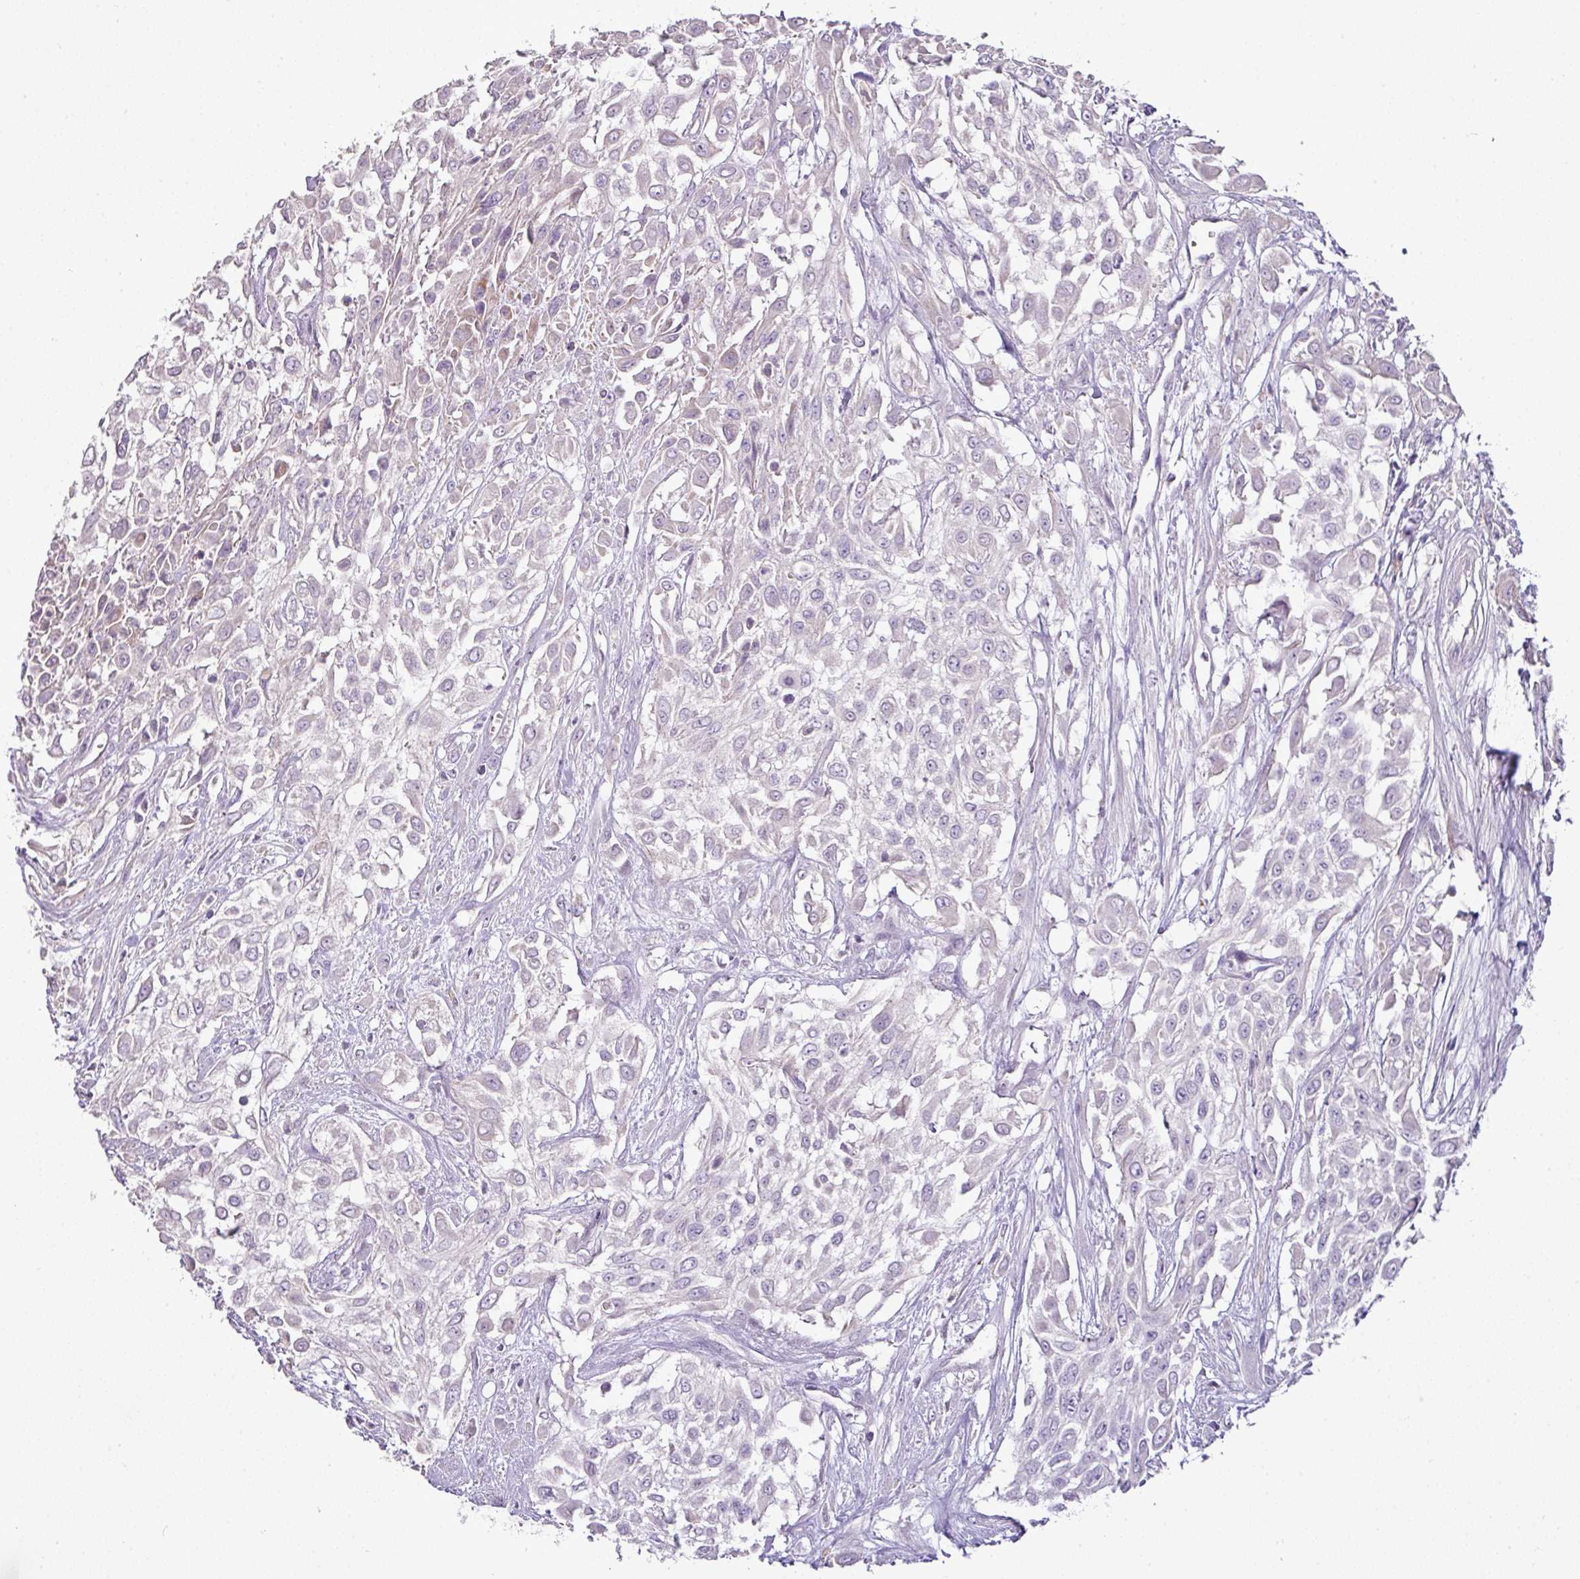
{"staining": {"intensity": "negative", "quantity": "none", "location": "none"}, "tissue": "urothelial cancer", "cell_type": "Tumor cells", "image_type": "cancer", "snomed": [{"axis": "morphology", "description": "Urothelial carcinoma, High grade"}, {"axis": "topography", "description": "Urinary bladder"}], "caption": "Tumor cells show no significant protein expression in high-grade urothelial carcinoma.", "gene": "BRINP2", "patient": {"sex": "male", "age": 57}}